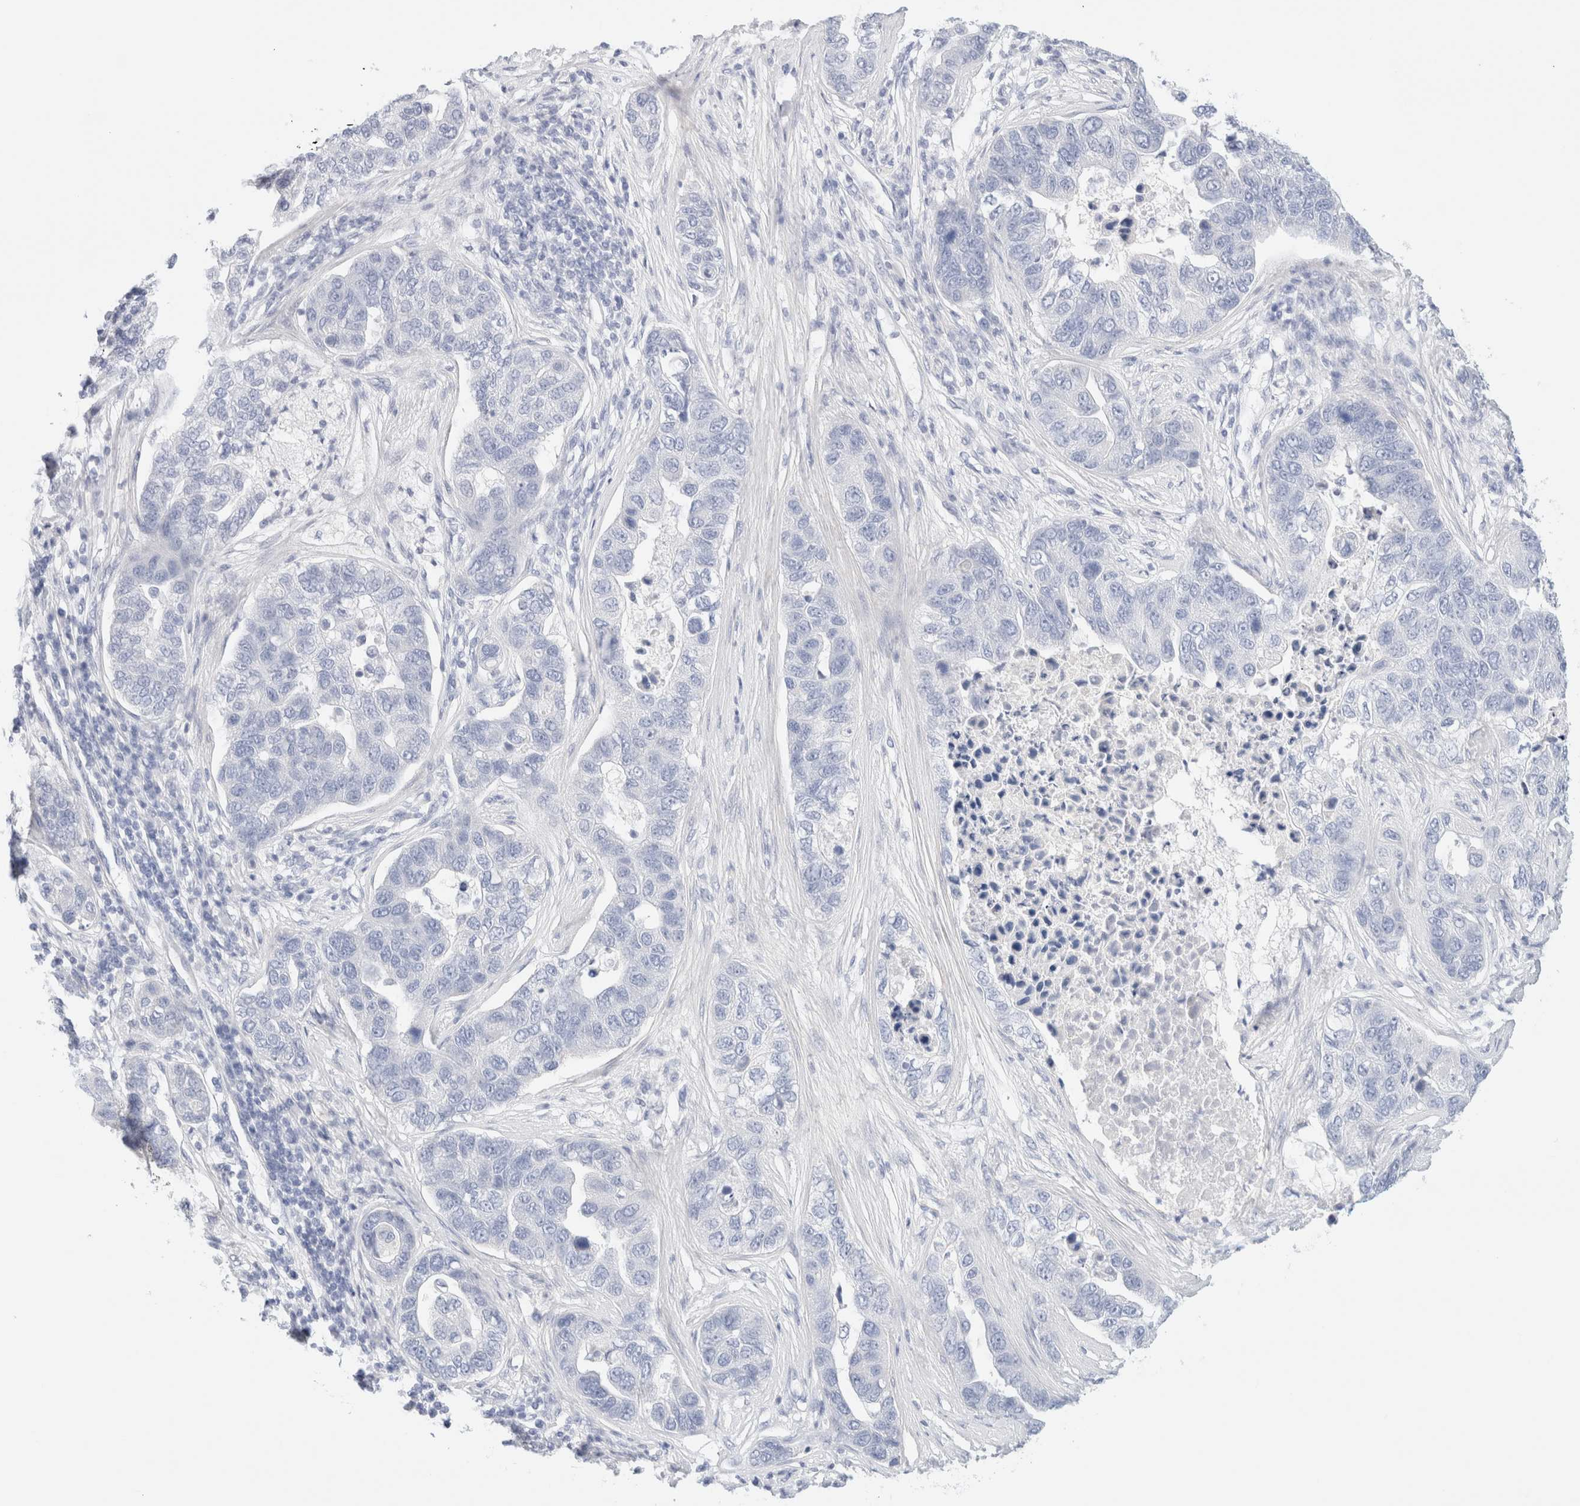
{"staining": {"intensity": "negative", "quantity": "none", "location": "none"}, "tissue": "pancreatic cancer", "cell_type": "Tumor cells", "image_type": "cancer", "snomed": [{"axis": "morphology", "description": "Adenocarcinoma, NOS"}, {"axis": "topography", "description": "Pancreas"}], "caption": "Immunohistochemical staining of human pancreatic cancer exhibits no significant positivity in tumor cells.", "gene": "DPYS", "patient": {"sex": "female", "age": 61}}